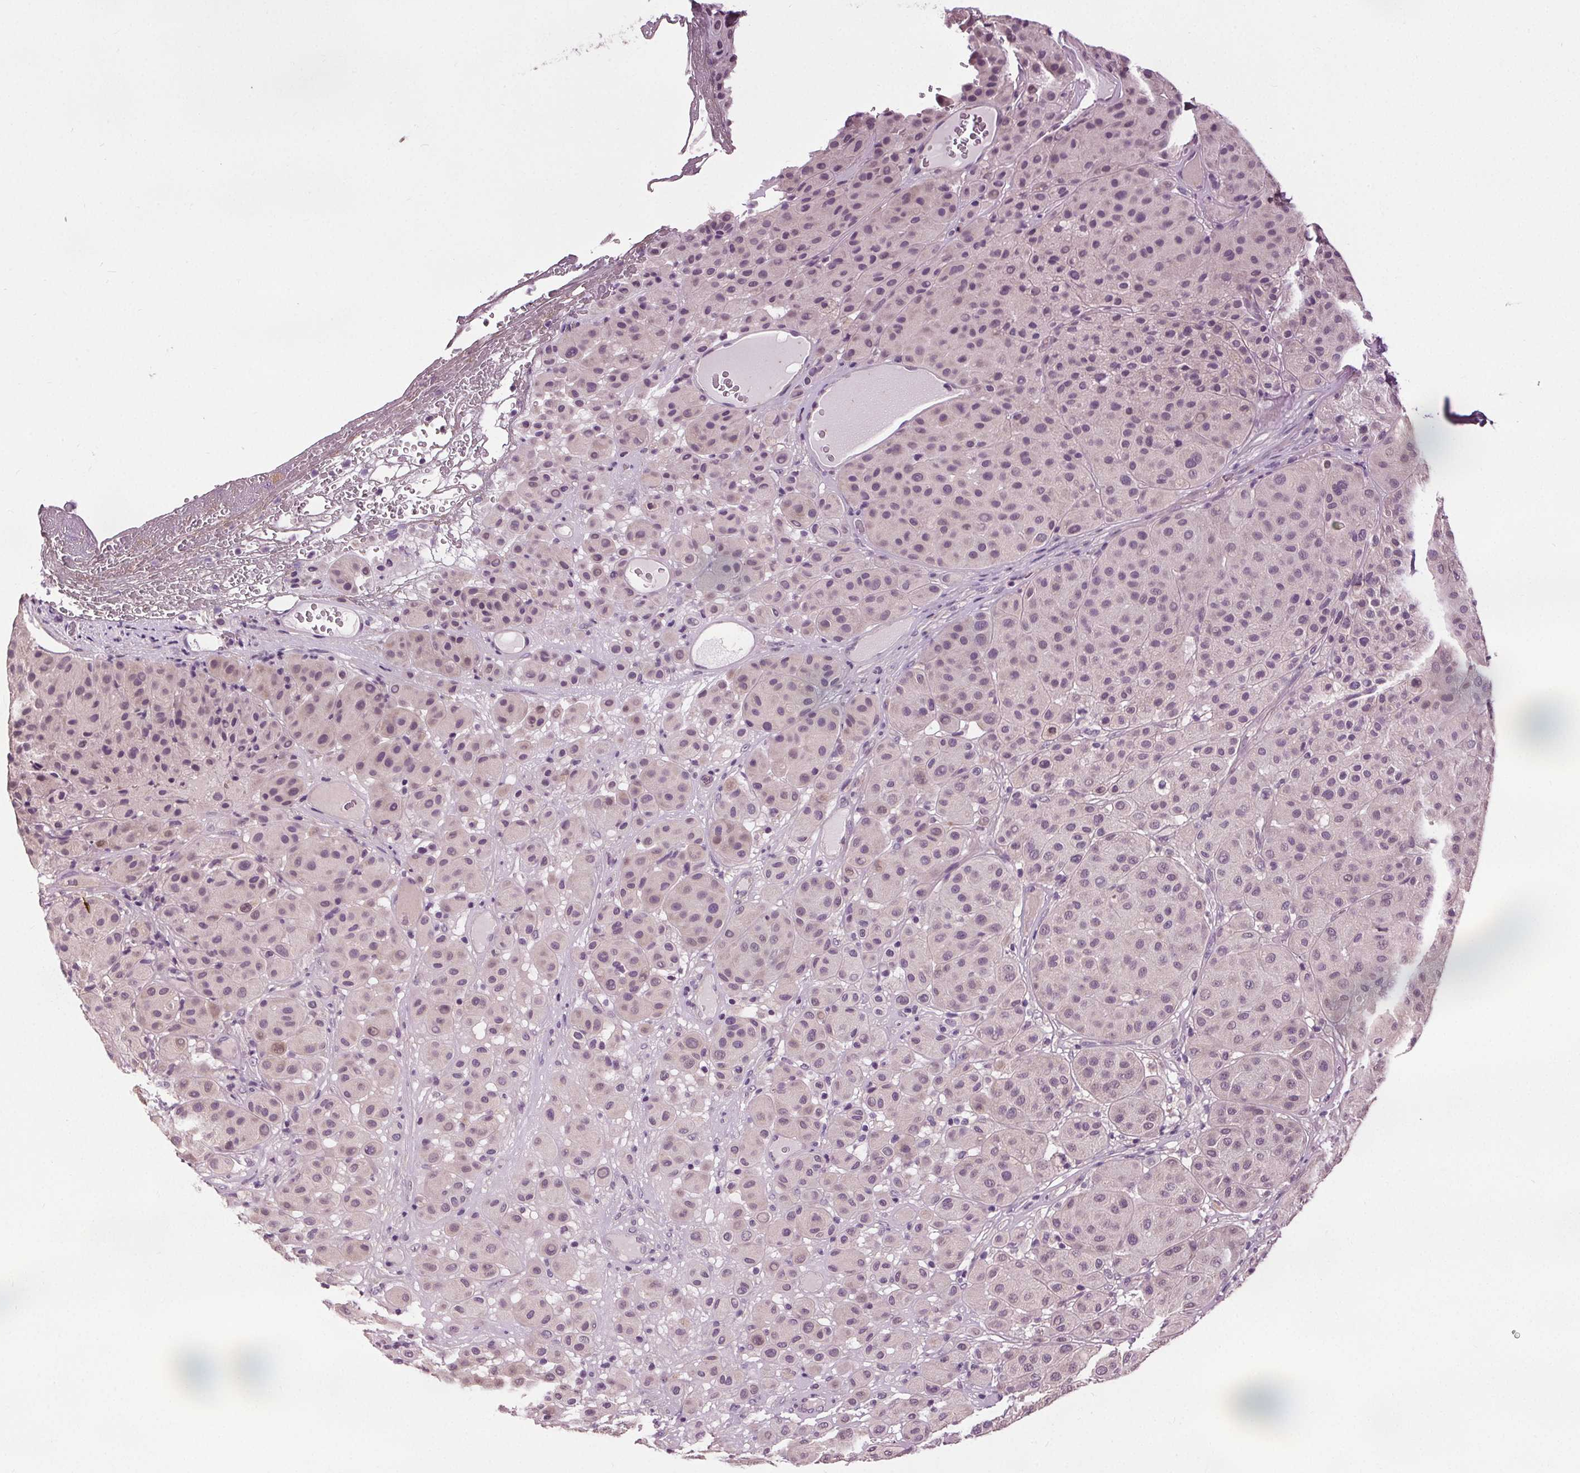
{"staining": {"intensity": "negative", "quantity": "none", "location": "none"}, "tissue": "melanoma", "cell_type": "Tumor cells", "image_type": "cancer", "snomed": [{"axis": "morphology", "description": "Malignant melanoma, Metastatic site"}, {"axis": "topography", "description": "Smooth muscle"}], "caption": "IHC histopathology image of neoplastic tissue: human melanoma stained with DAB (3,3'-diaminobenzidine) exhibits no significant protein expression in tumor cells.", "gene": "RASA1", "patient": {"sex": "male", "age": 41}}